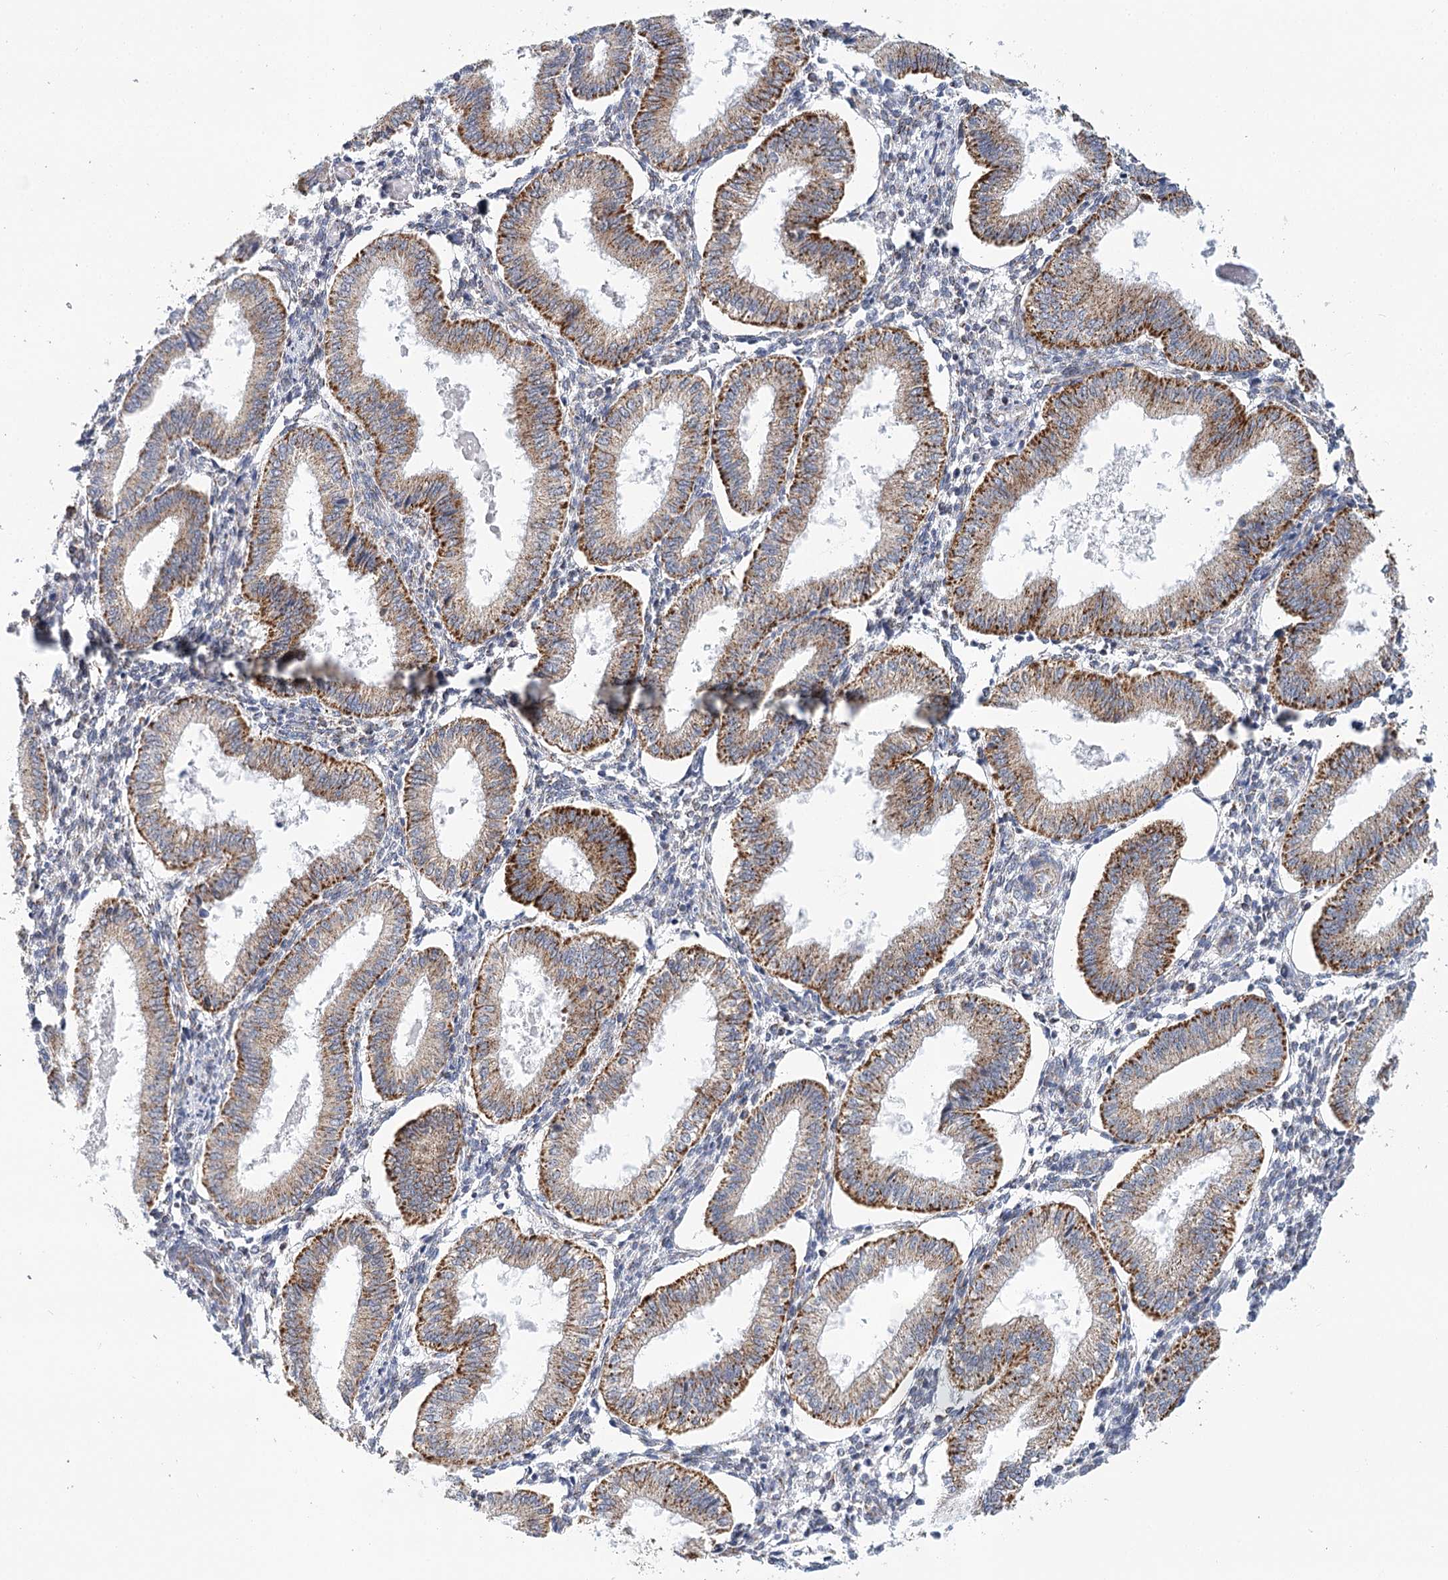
{"staining": {"intensity": "weak", "quantity": "<25%", "location": "cytoplasmic/membranous"}, "tissue": "endometrium", "cell_type": "Cells in endometrial stroma", "image_type": "normal", "snomed": [{"axis": "morphology", "description": "Normal tissue, NOS"}, {"axis": "topography", "description": "Endometrium"}], "caption": "There is no significant positivity in cells in endometrial stroma of endometrium. (DAB immunohistochemistry (IHC) with hematoxylin counter stain).", "gene": "LSS", "patient": {"sex": "female", "age": 39}}